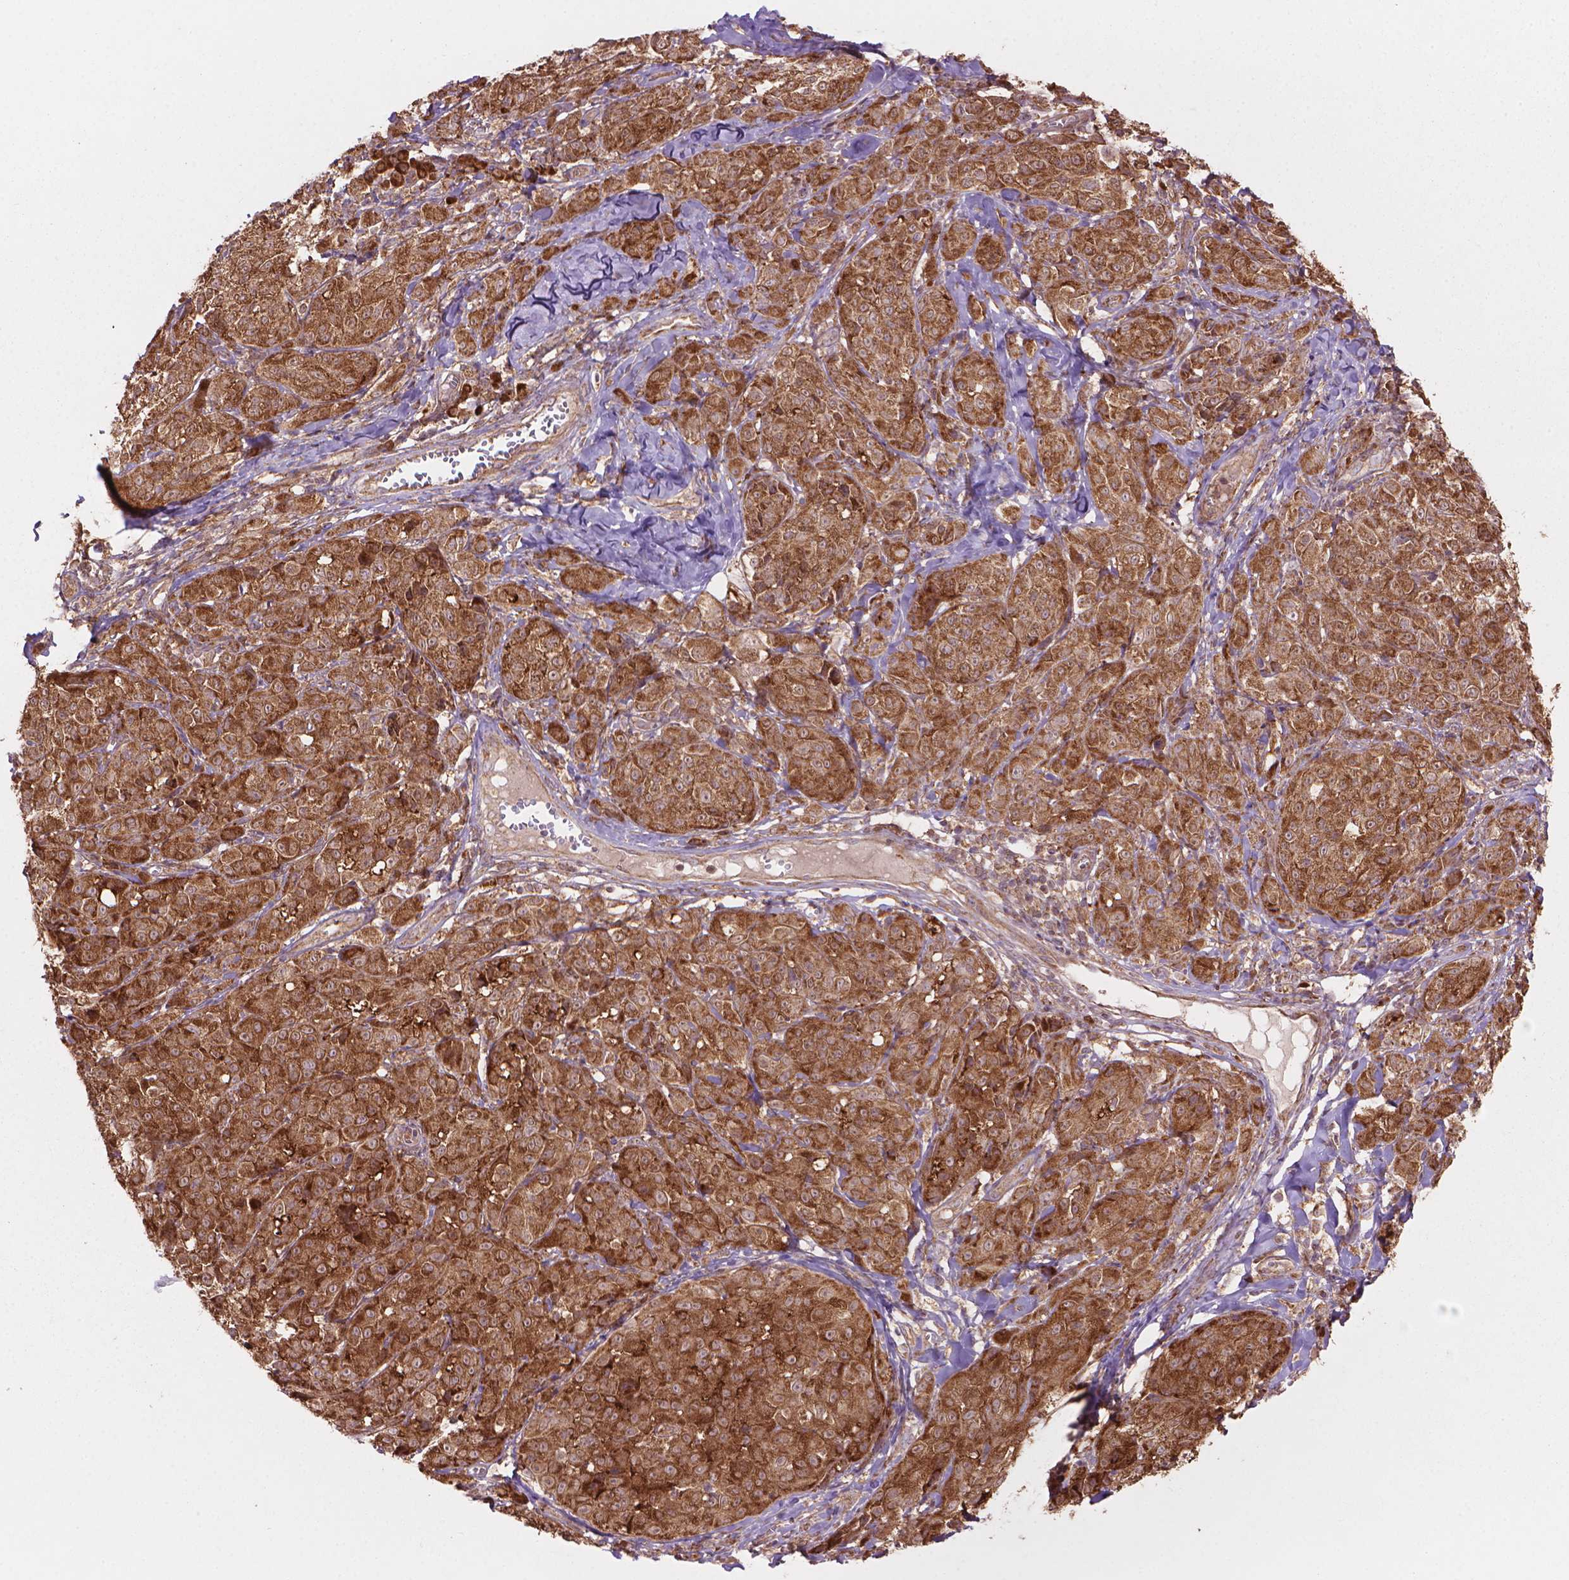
{"staining": {"intensity": "moderate", "quantity": ">75%", "location": "cytoplasmic/membranous"}, "tissue": "melanoma", "cell_type": "Tumor cells", "image_type": "cancer", "snomed": [{"axis": "morphology", "description": "Malignant melanoma, NOS"}, {"axis": "topography", "description": "Skin"}], "caption": "Brown immunohistochemical staining in human melanoma exhibits moderate cytoplasmic/membranous positivity in approximately >75% of tumor cells.", "gene": "VARS2", "patient": {"sex": "male", "age": 89}}